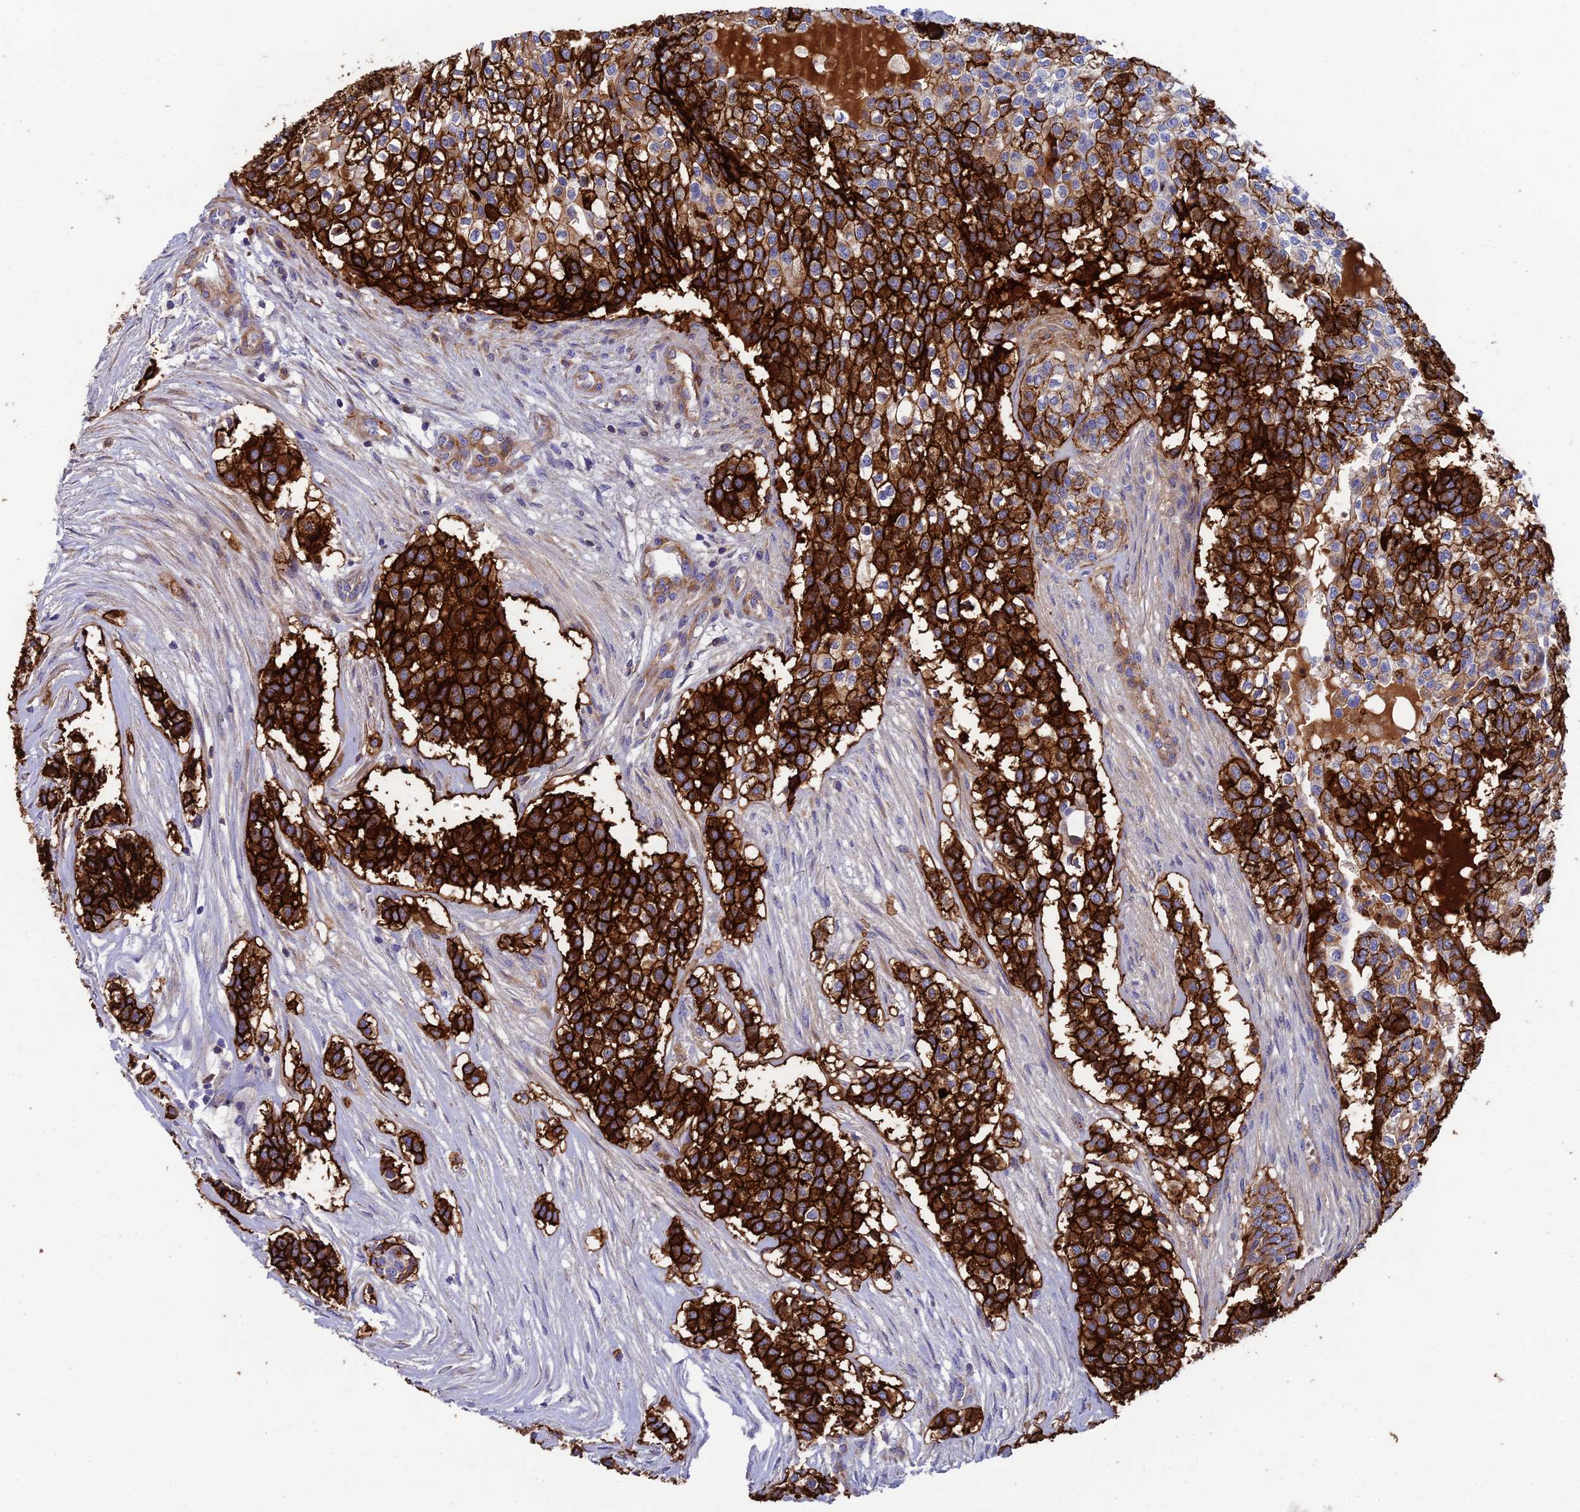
{"staining": {"intensity": "strong", "quantity": ">75%", "location": "cytoplasmic/membranous"}, "tissue": "head and neck cancer", "cell_type": "Tumor cells", "image_type": "cancer", "snomed": [{"axis": "morphology", "description": "Adenocarcinoma, NOS"}, {"axis": "topography", "description": "Head-Neck"}], "caption": "Human head and neck cancer stained with a protein marker reveals strong staining in tumor cells.", "gene": "CSPG4", "patient": {"sex": "male", "age": 81}}